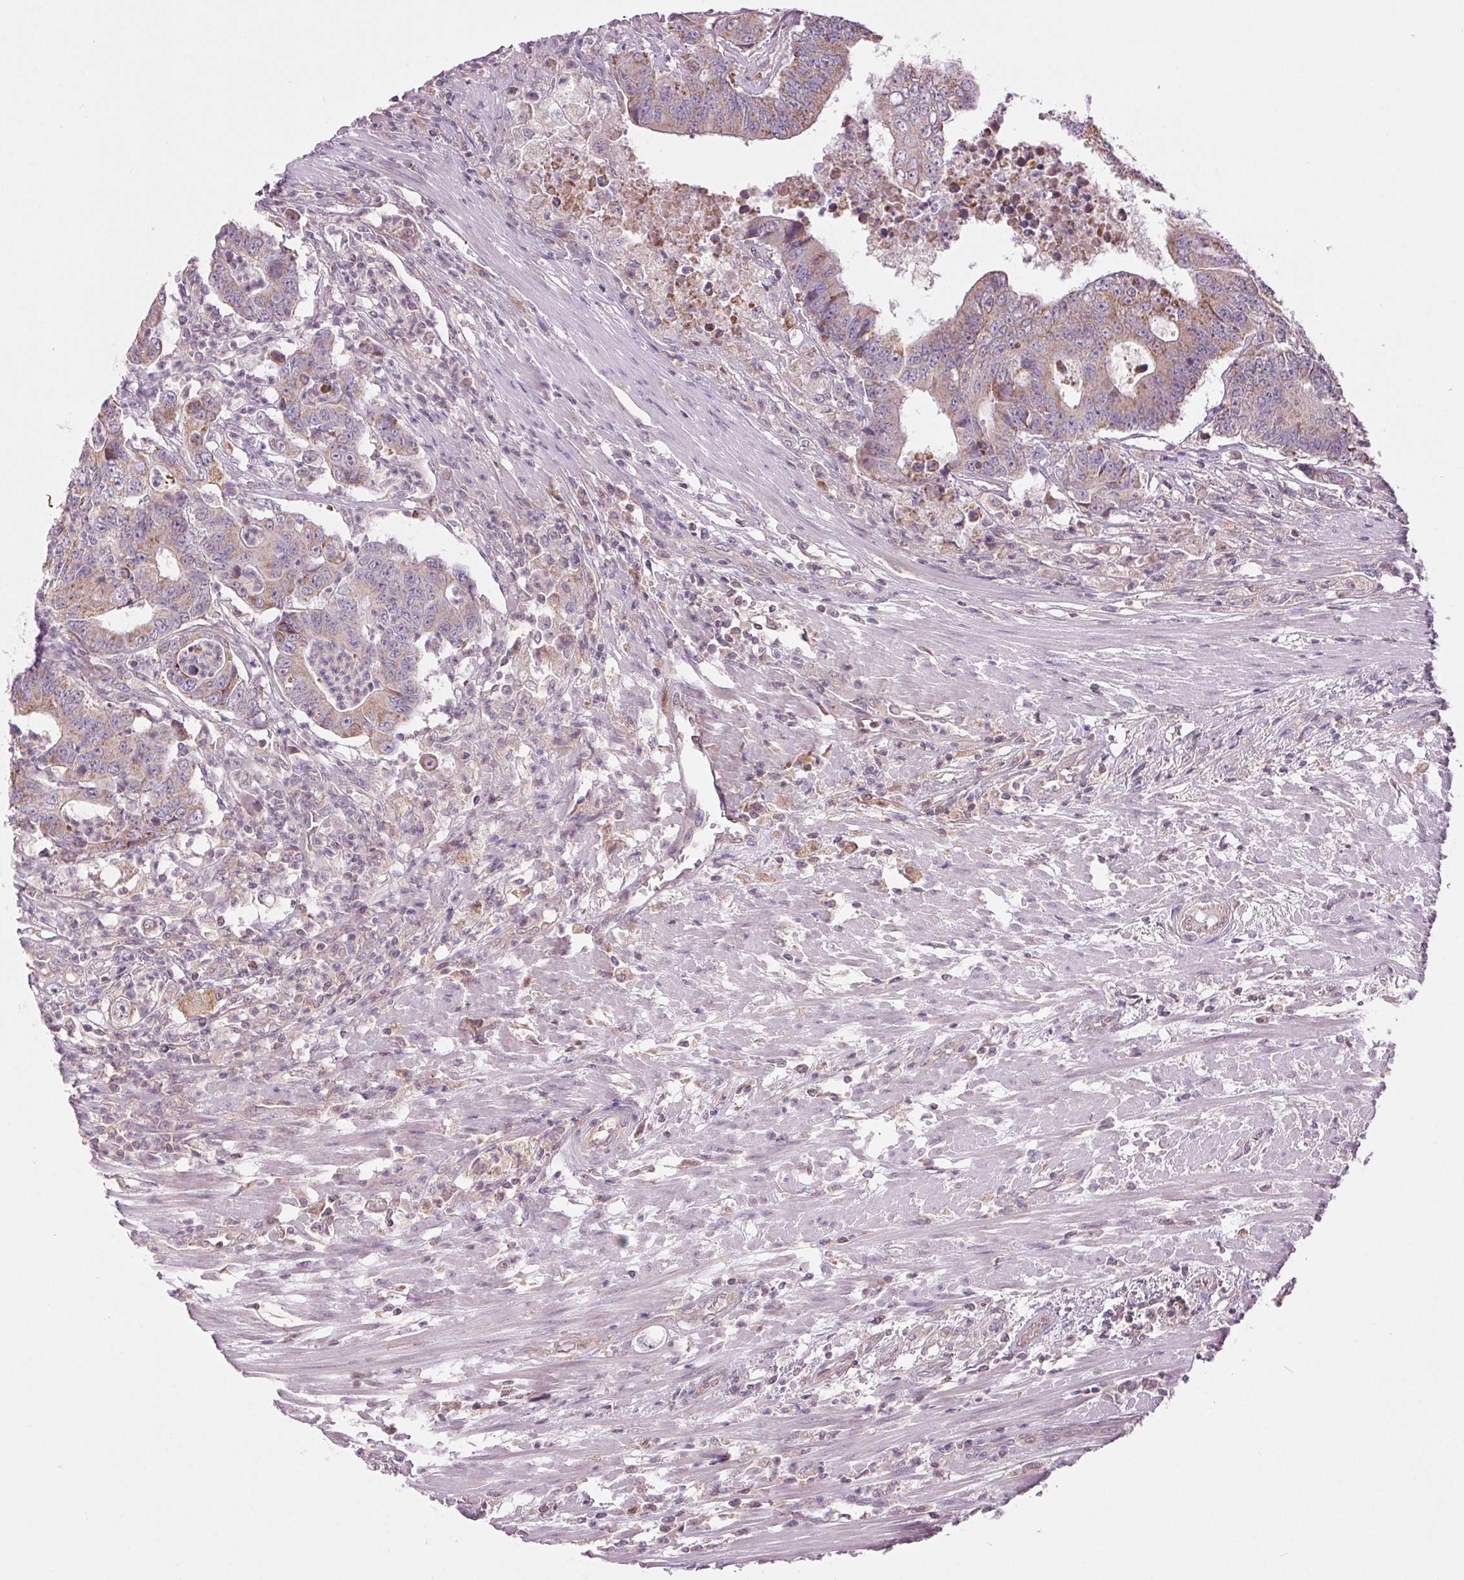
{"staining": {"intensity": "moderate", "quantity": "25%-75%", "location": "cytoplasmic/membranous"}, "tissue": "colorectal cancer", "cell_type": "Tumor cells", "image_type": "cancer", "snomed": [{"axis": "morphology", "description": "Adenocarcinoma, NOS"}, {"axis": "topography", "description": "Colon"}], "caption": "About 25%-75% of tumor cells in human adenocarcinoma (colorectal) show moderate cytoplasmic/membranous protein expression as visualized by brown immunohistochemical staining.", "gene": "MAP3K5", "patient": {"sex": "female", "age": 48}}